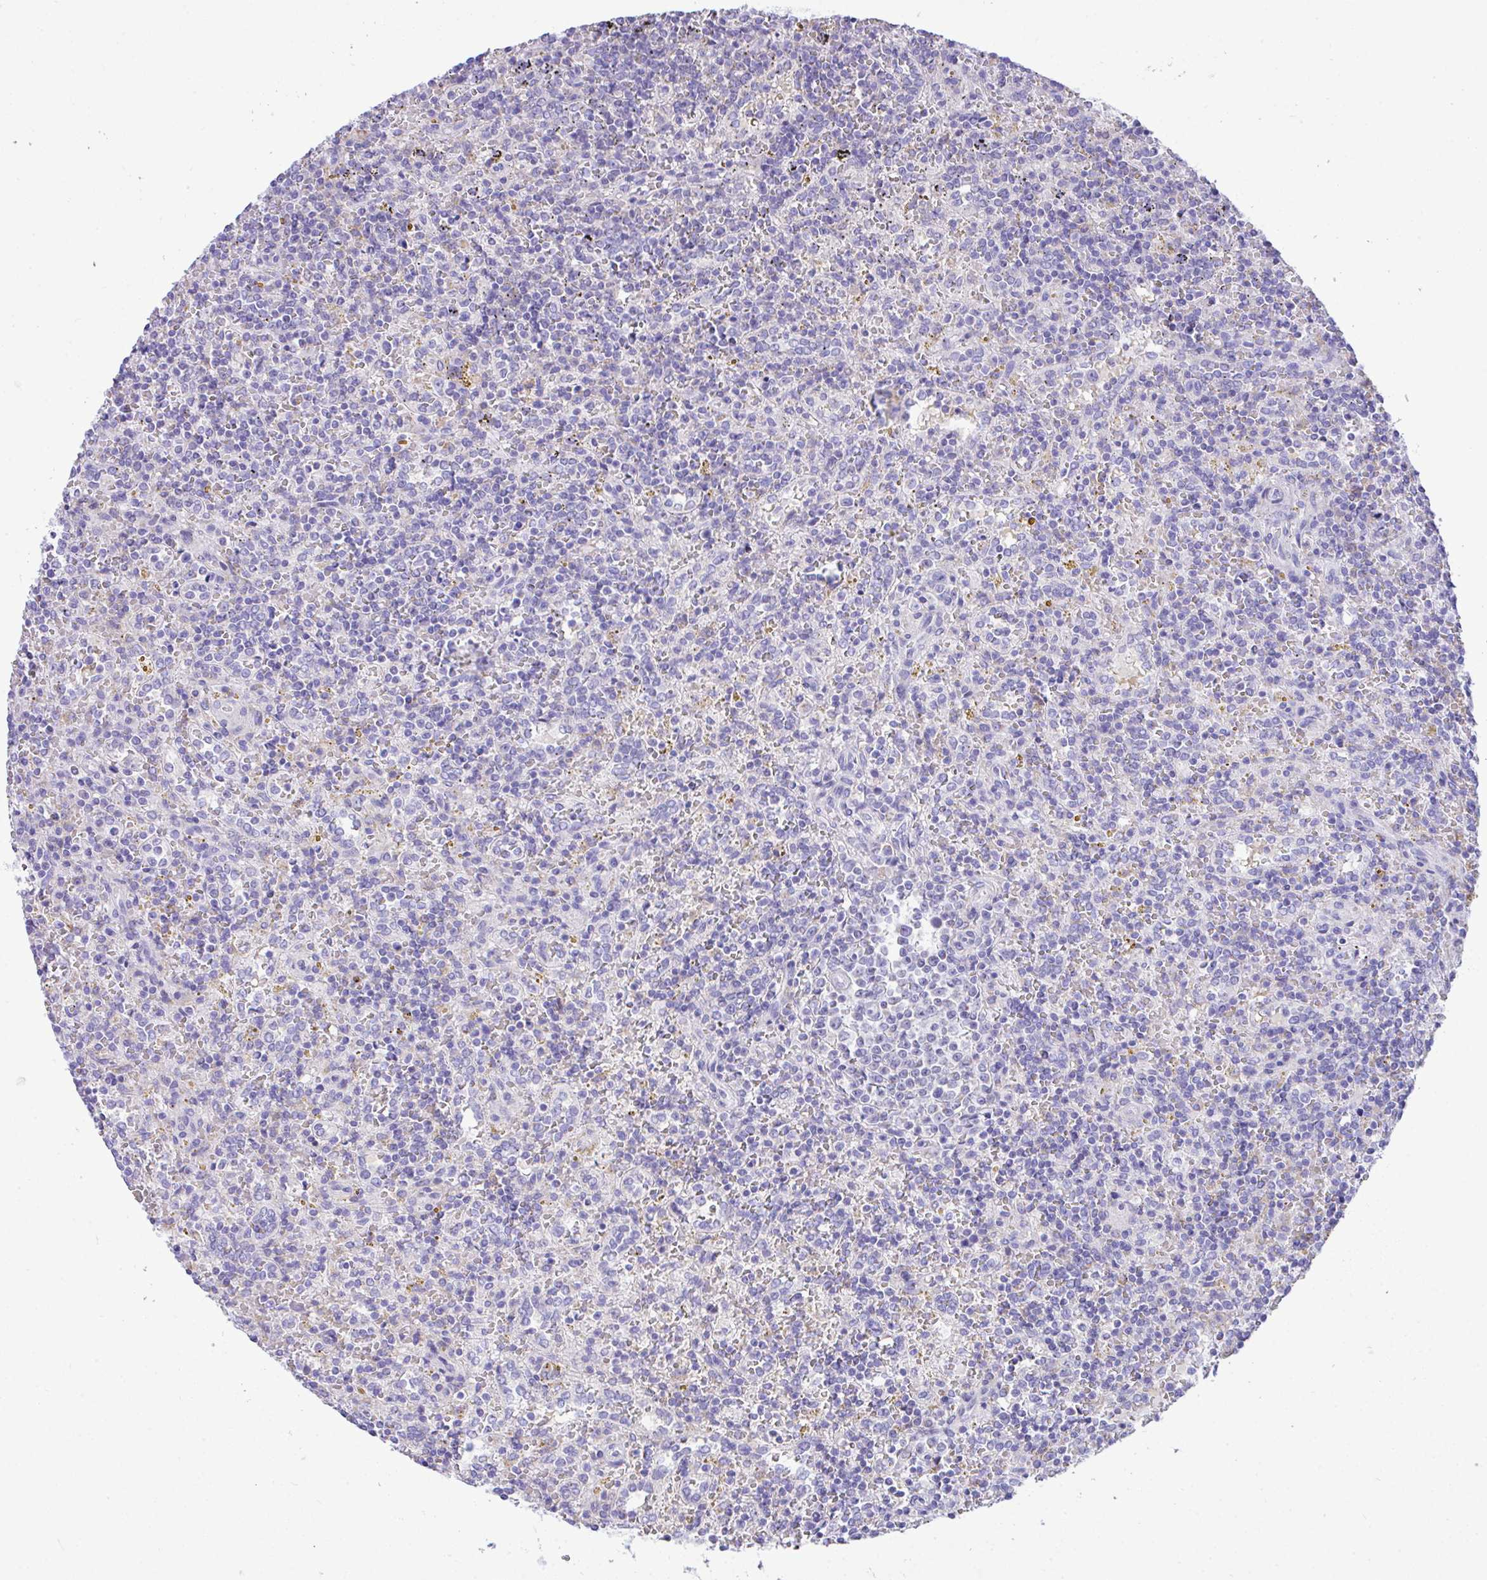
{"staining": {"intensity": "negative", "quantity": "none", "location": "none"}, "tissue": "lymphoma", "cell_type": "Tumor cells", "image_type": "cancer", "snomed": [{"axis": "morphology", "description": "Malignant lymphoma, non-Hodgkin's type, Low grade"}, {"axis": "topography", "description": "Spleen"}], "caption": "High power microscopy histopathology image of an immunohistochemistry (IHC) histopathology image of lymphoma, revealing no significant staining in tumor cells. (DAB (3,3'-diaminobenzidine) immunohistochemistry, high magnification).", "gene": "NLRP8", "patient": {"sex": "male", "age": 67}}